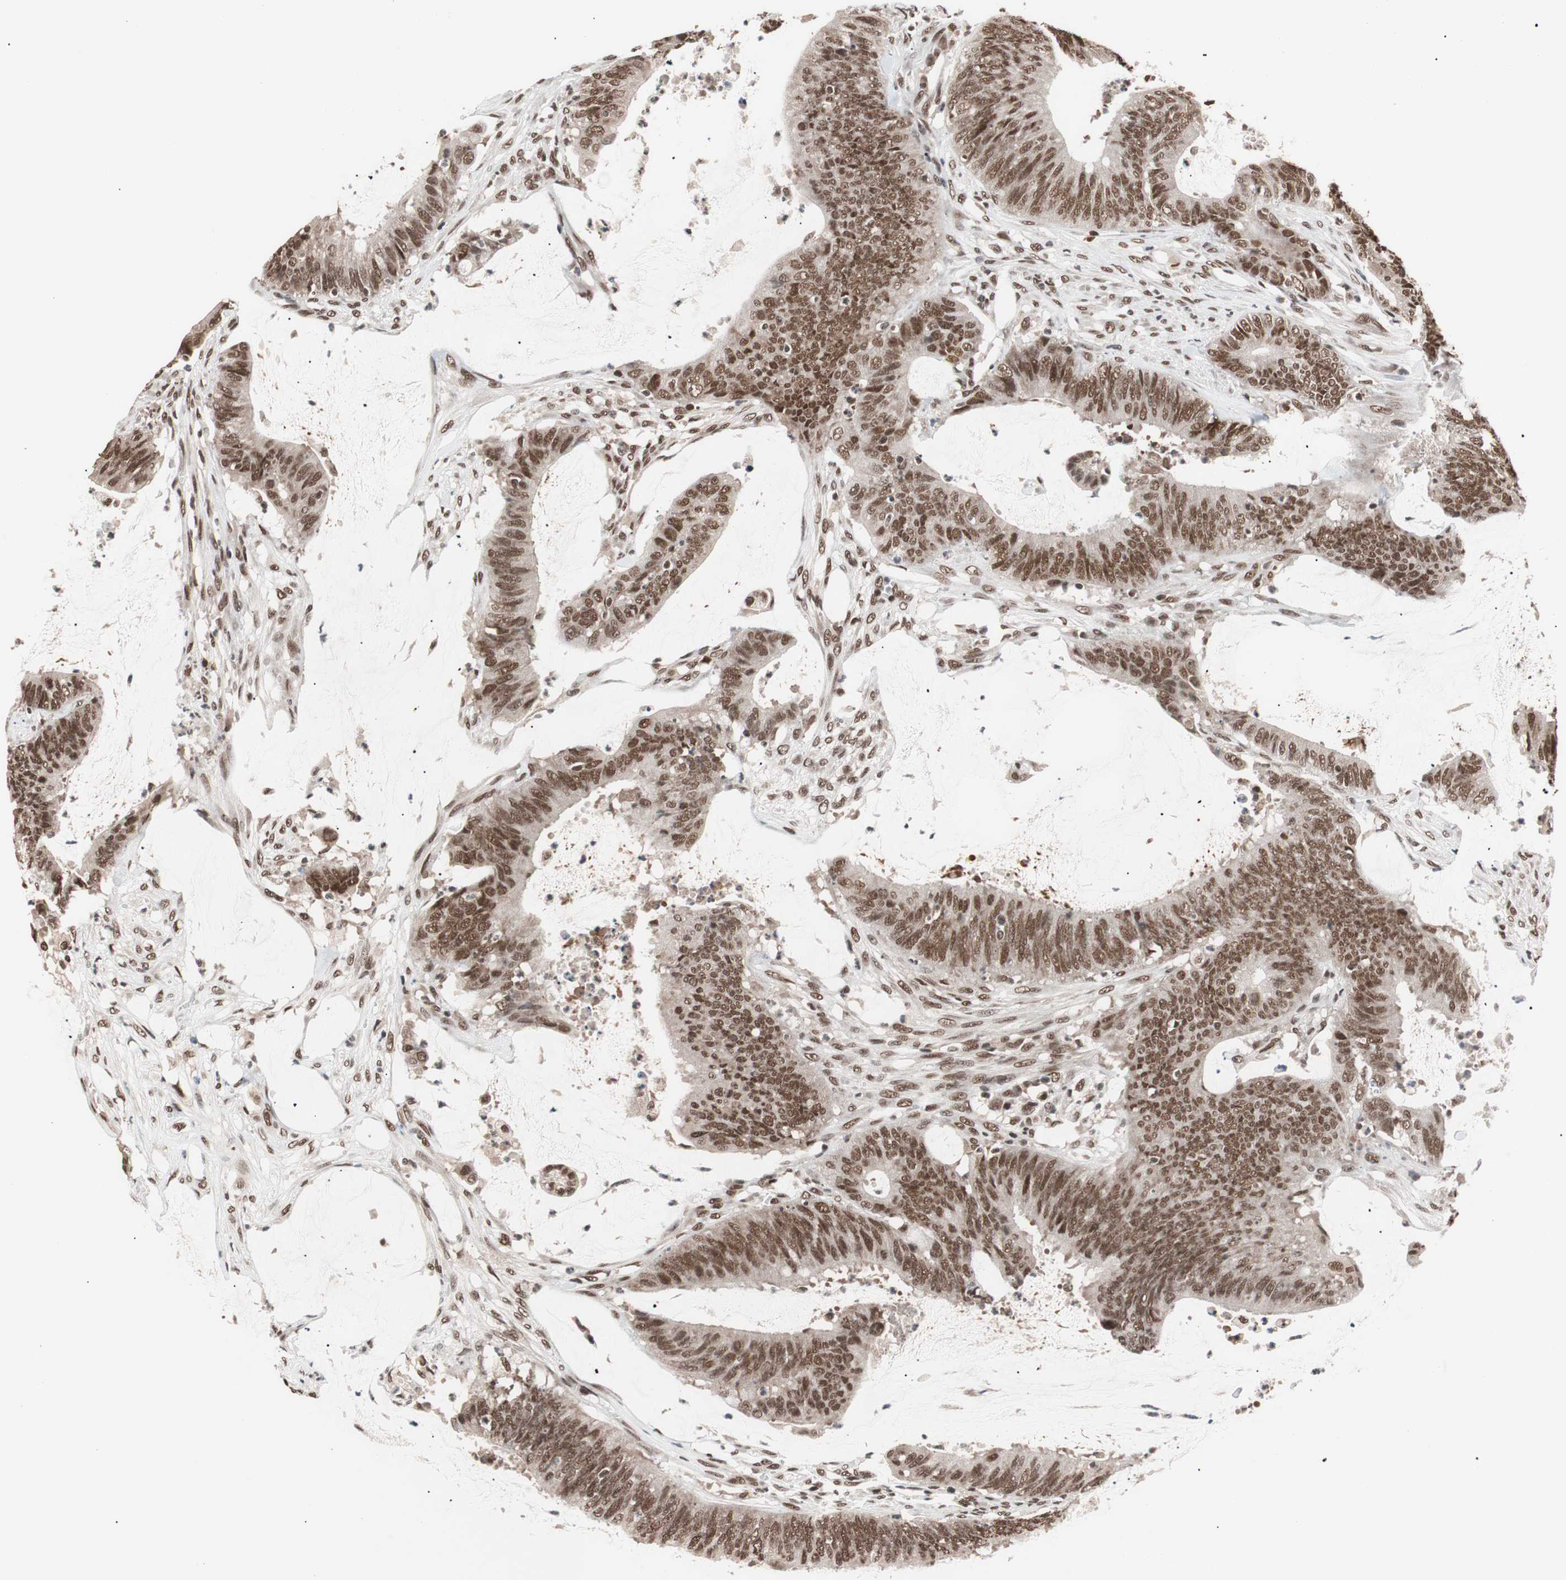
{"staining": {"intensity": "moderate", "quantity": ">75%", "location": "nuclear"}, "tissue": "colorectal cancer", "cell_type": "Tumor cells", "image_type": "cancer", "snomed": [{"axis": "morphology", "description": "Adenocarcinoma, NOS"}, {"axis": "topography", "description": "Rectum"}], "caption": "Brown immunohistochemical staining in human colorectal adenocarcinoma displays moderate nuclear positivity in about >75% of tumor cells.", "gene": "CHAMP1", "patient": {"sex": "female", "age": 66}}